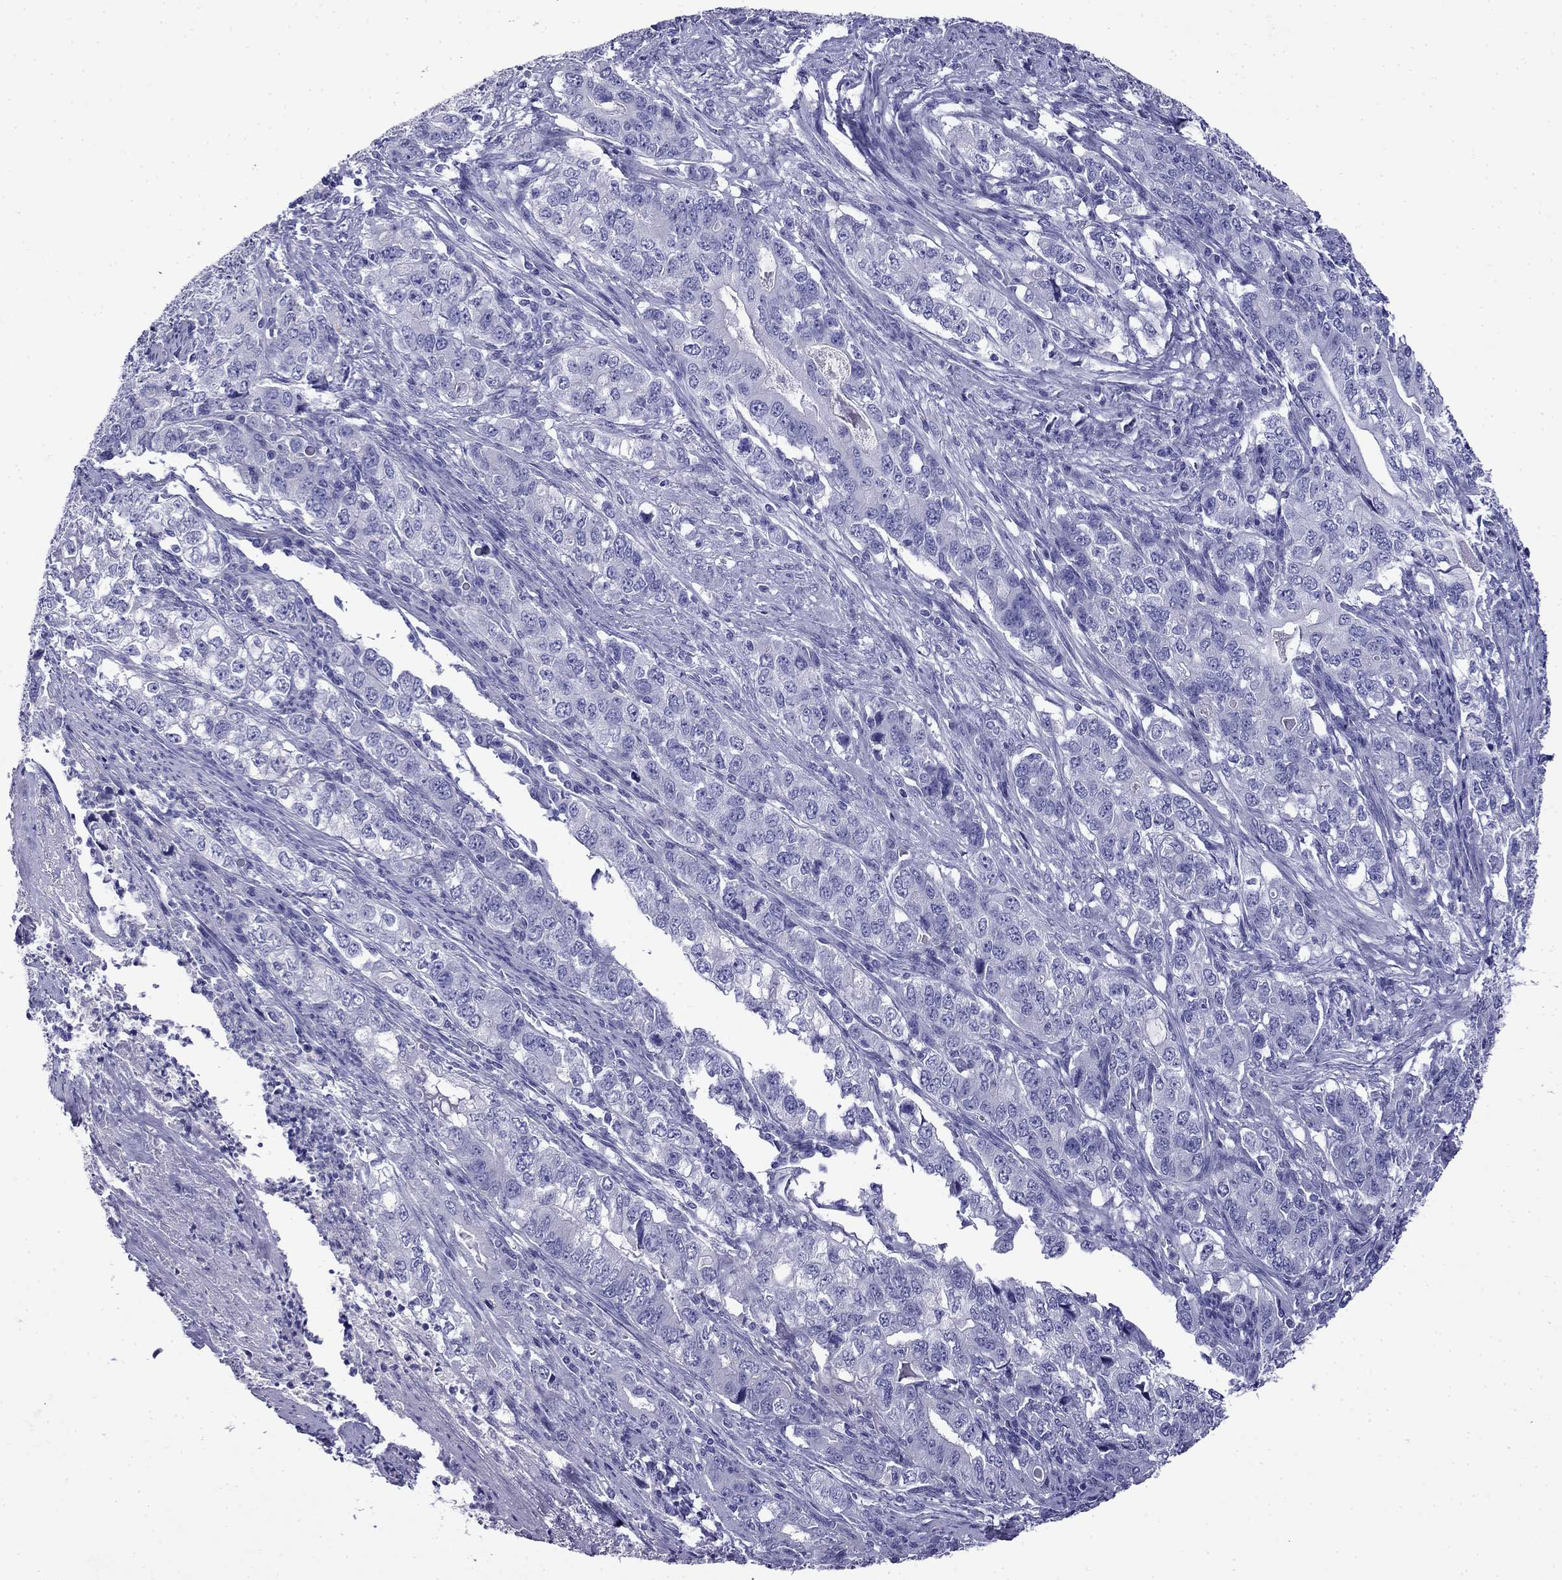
{"staining": {"intensity": "negative", "quantity": "none", "location": "none"}, "tissue": "stomach cancer", "cell_type": "Tumor cells", "image_type": "cancer", "snomed": [{"axis": "morphology", "description": "Adenocarcinoma, NOS"}, {"axis": "topography", "description": "Stomach, lower"}], "caption": "Immunohistochemistry (IHC) photomicrograph of neoplastic tissue: human stomach adenocarcinoma stained with DAB (3,3'-diaminobenzidine) shows no significant protein expression in tumor cells.", "gene": "MYO15A", "patient": {"sex": "female", "age": 72}}